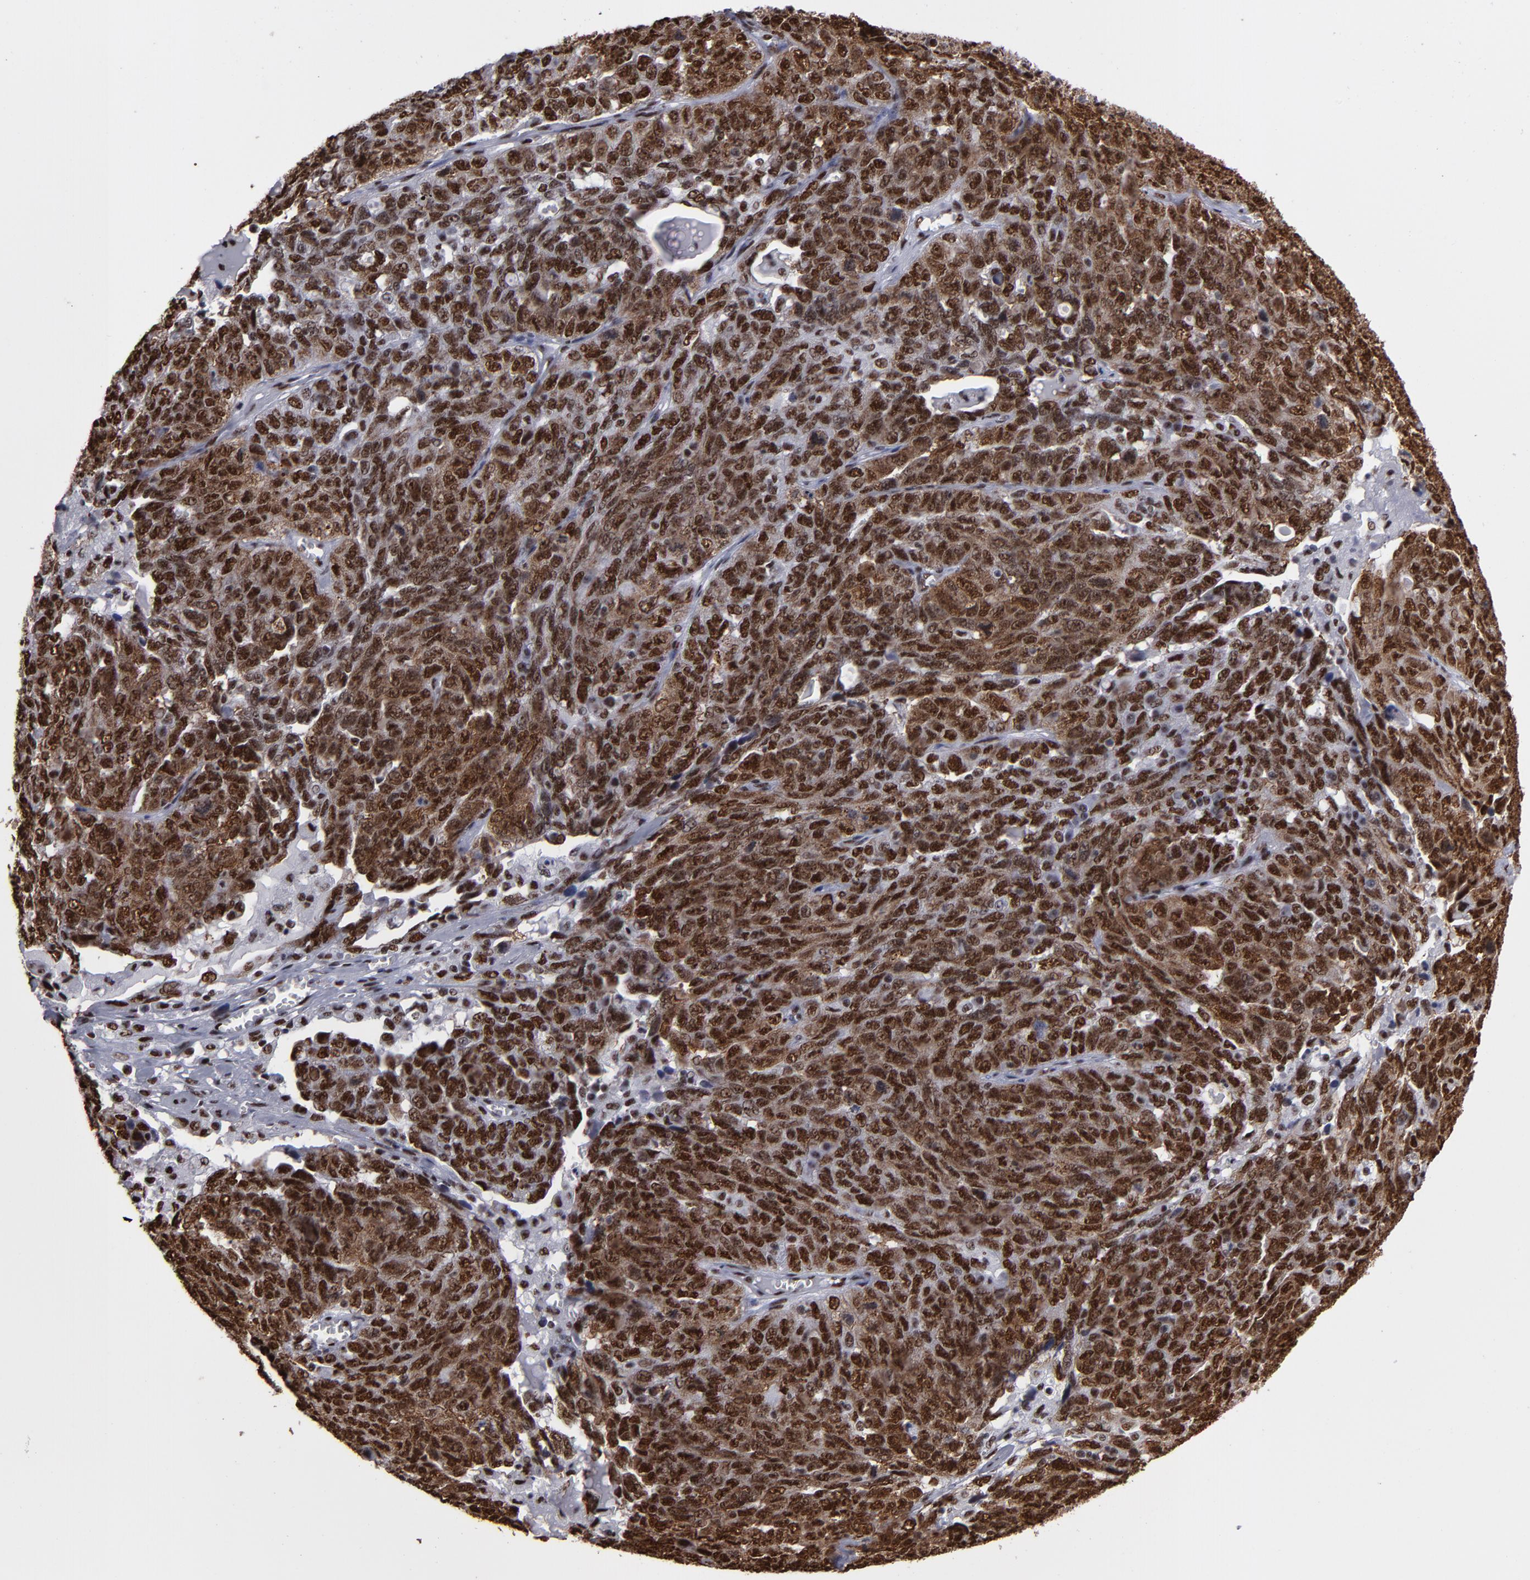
{"staining": {"intensity": "strong", "quantity": ">75%", "location": "cytoplasmic/membranous,nuclear"}, "tissue": "ovarian cancer", "cell_type": "Tumor cells", "image_type": "cancer", "snomed": [{"axis": "morphology", "description": "Cystadenocarcinoma, serous, NOS"}, {"axis": "topography", "description": "Ovary"}], "caption": "Serous cystadenocarcinoma (ovarian) stained with immunohistochemistry displays strong cytoplasmic/membranous and nuclear positivity in about >75% of tumor cells. Using DAB (3,3'-diaminobenzidine) (brown) and hematoxylin (blue) stains, captured at high magnification using brightfield microscopy.", "gene": "MRE11", "patient": {"sex": "female", "age": 71}}